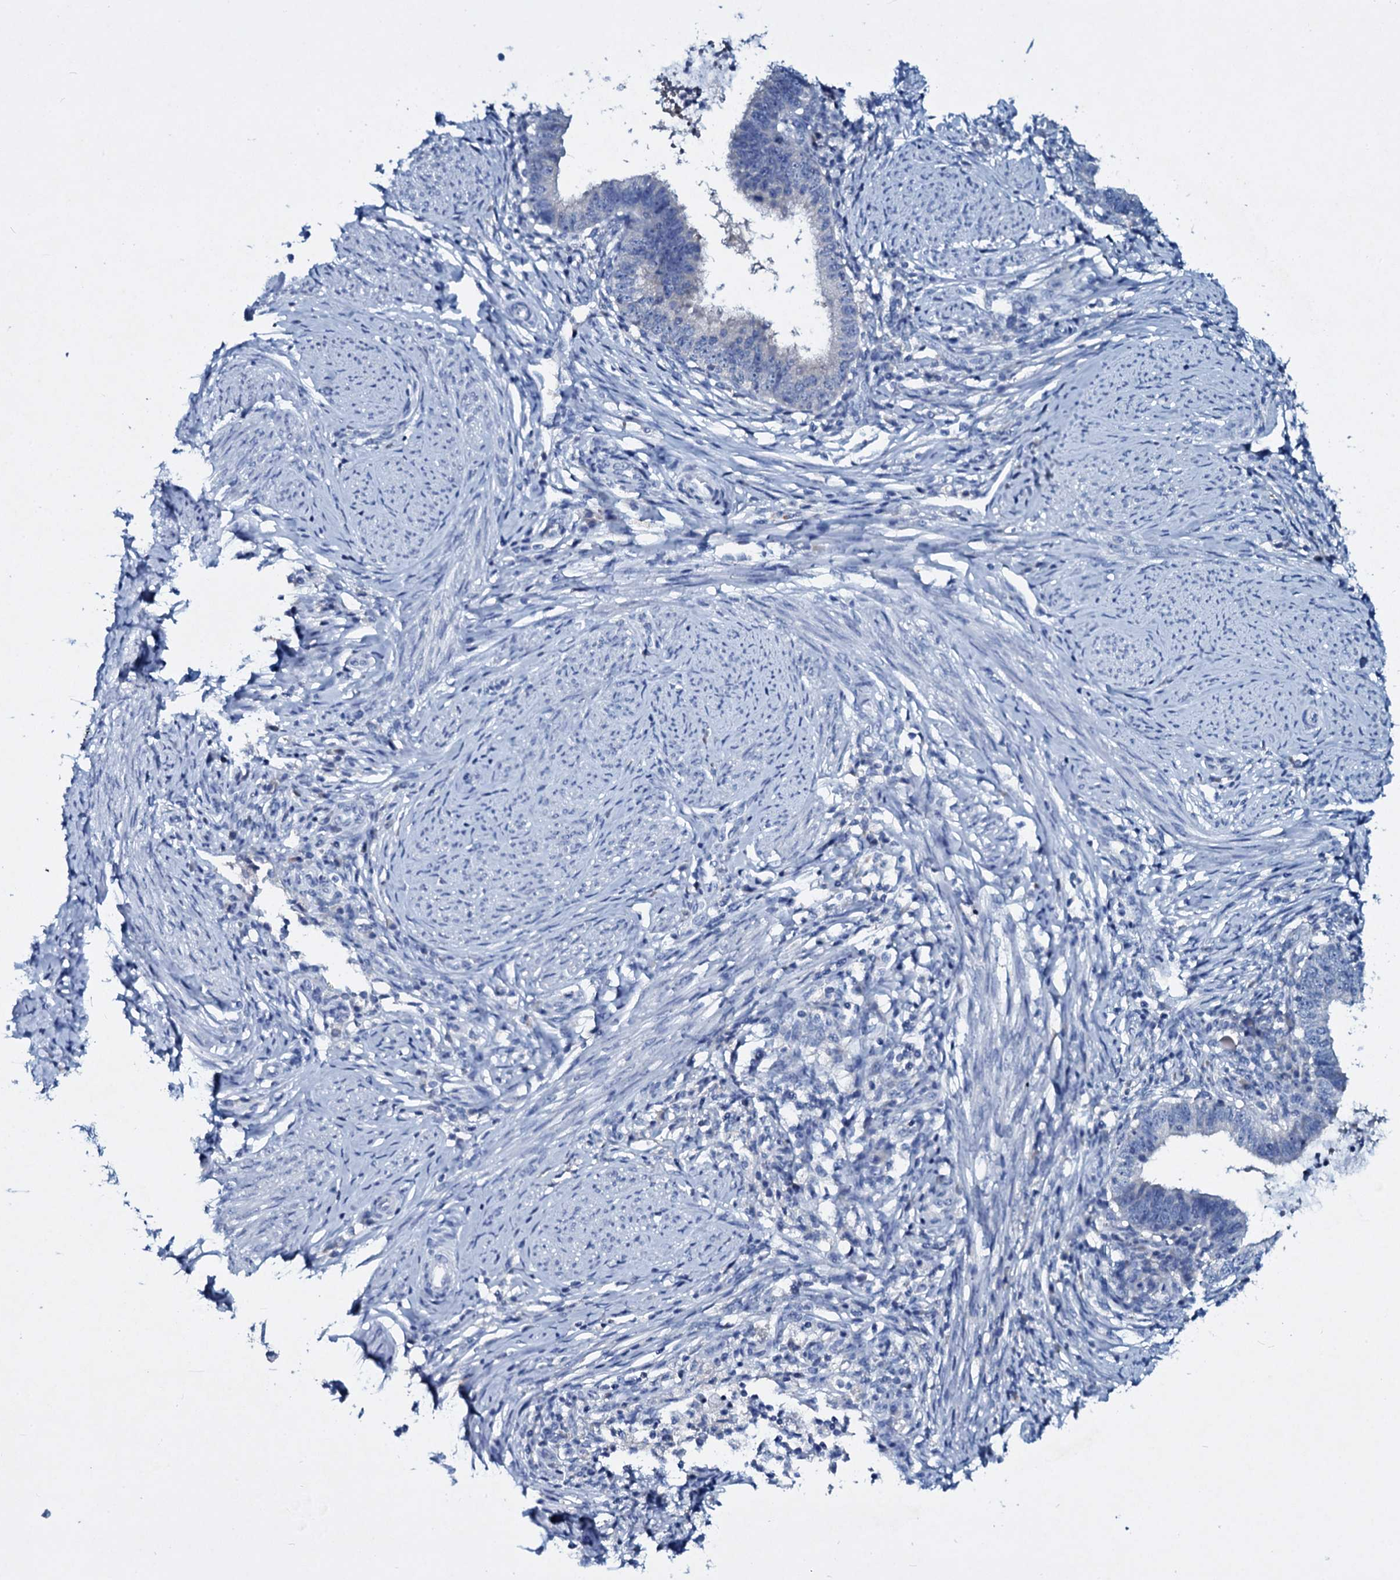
{"staining": {"intensity": "negative", "quantity": "none", "location": "none"}, "tissue": "cervical cancer", "cell_type": "Tumor cells", "image_type": "cancer", "snomed": [{"axis": "morphology", "description": "Adenocarcinoma, NOS"}, {"axis": "topography", "description": "Cervix"}], "caption": "The histopathology image displays no staining of tumor cells in cervical cancer (adenocarcinoma).", "gene": "TPGS2", "patient": {"sex": "female", "age": 36}}